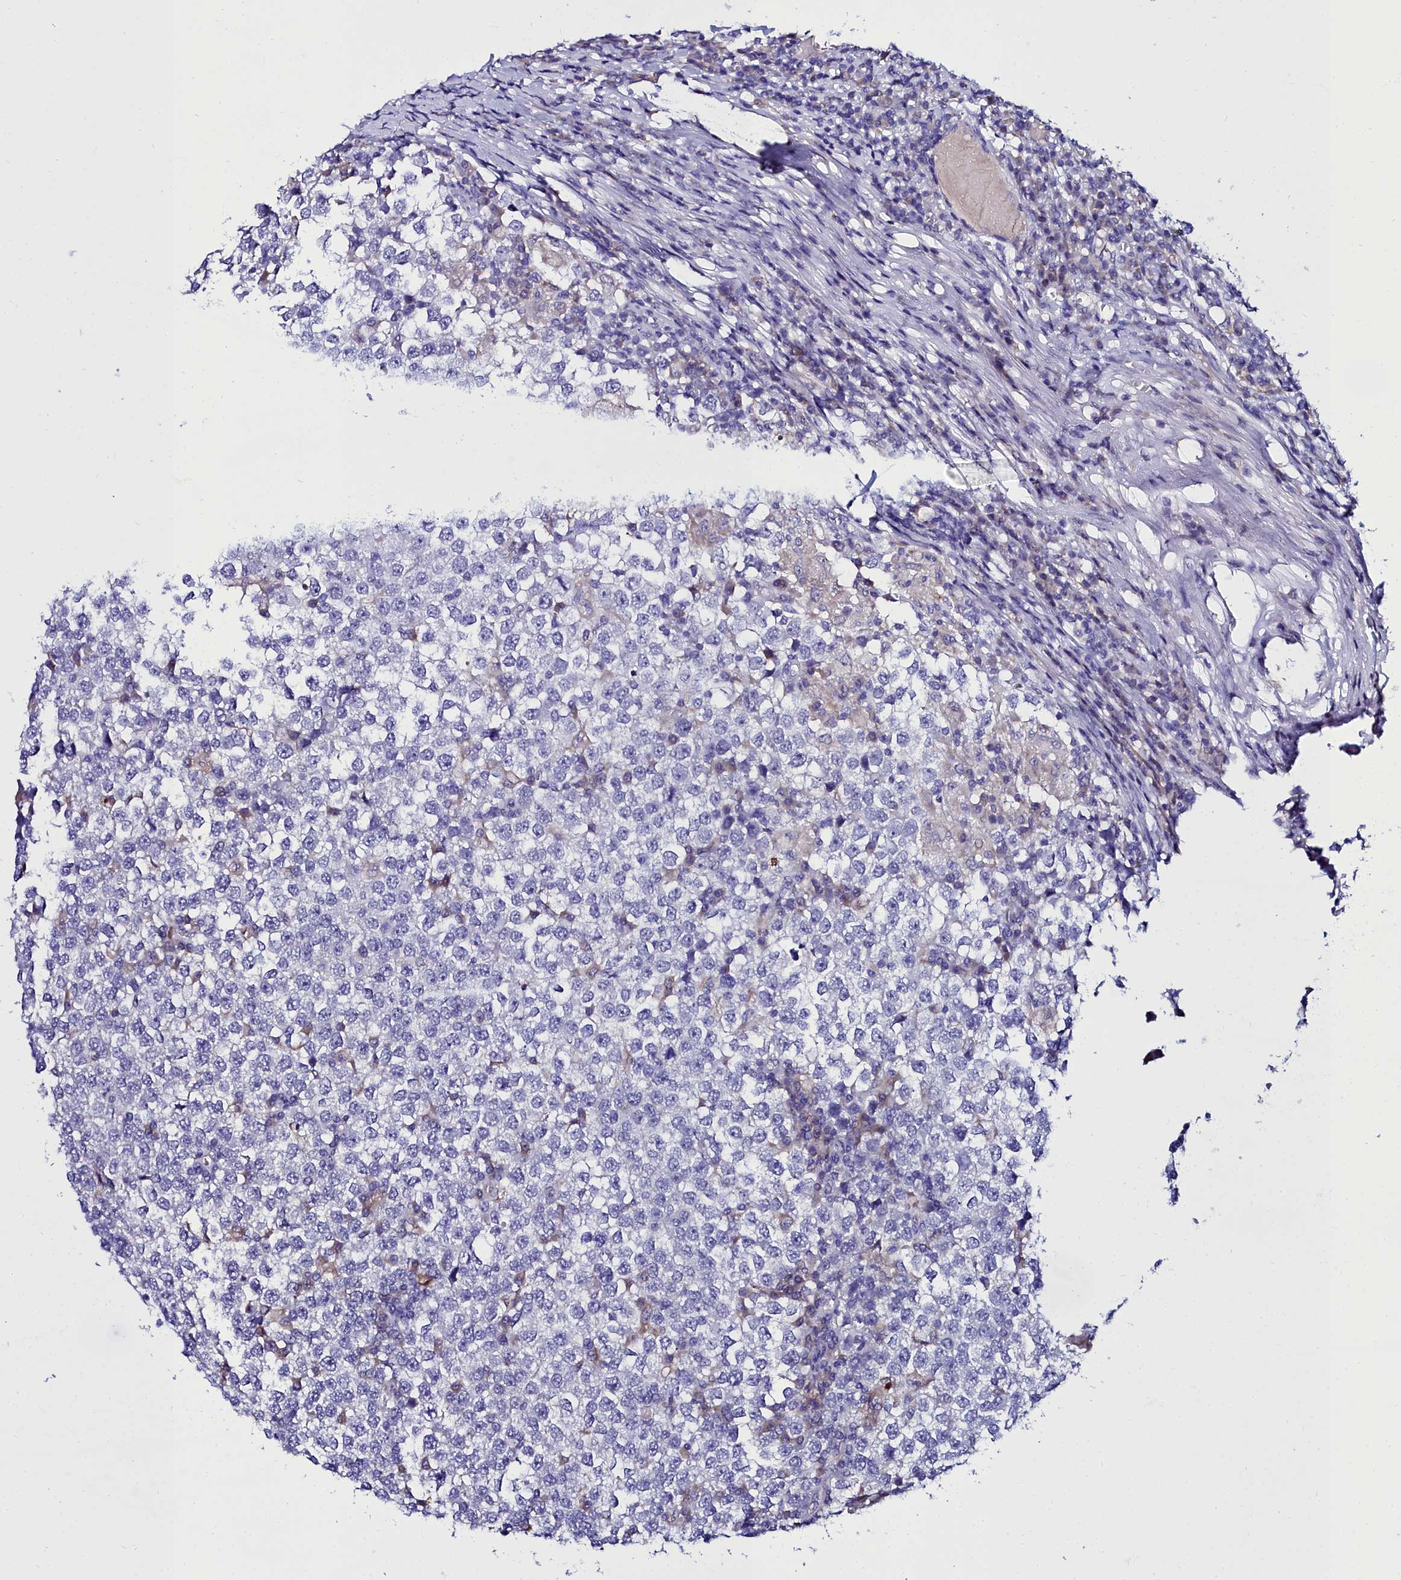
{"staining": {"intensity": "negative", "quantity": "none", "location": "none"}, "tissue": "testis cancer", "cell_type": "Tumor cells", "image_type": "cancer", "snomed": [{"axis": "morphology", "description": "Seminoma, NOS"}, {"axis": "topography", "description": "Testis"}], "caption": "Seminoma (testis) was stained to show a protein in brown. There is no significant positivity in tumor cells.", "gene": "ELAPOR2", "patient": {"sex": "male", "age": 65}}